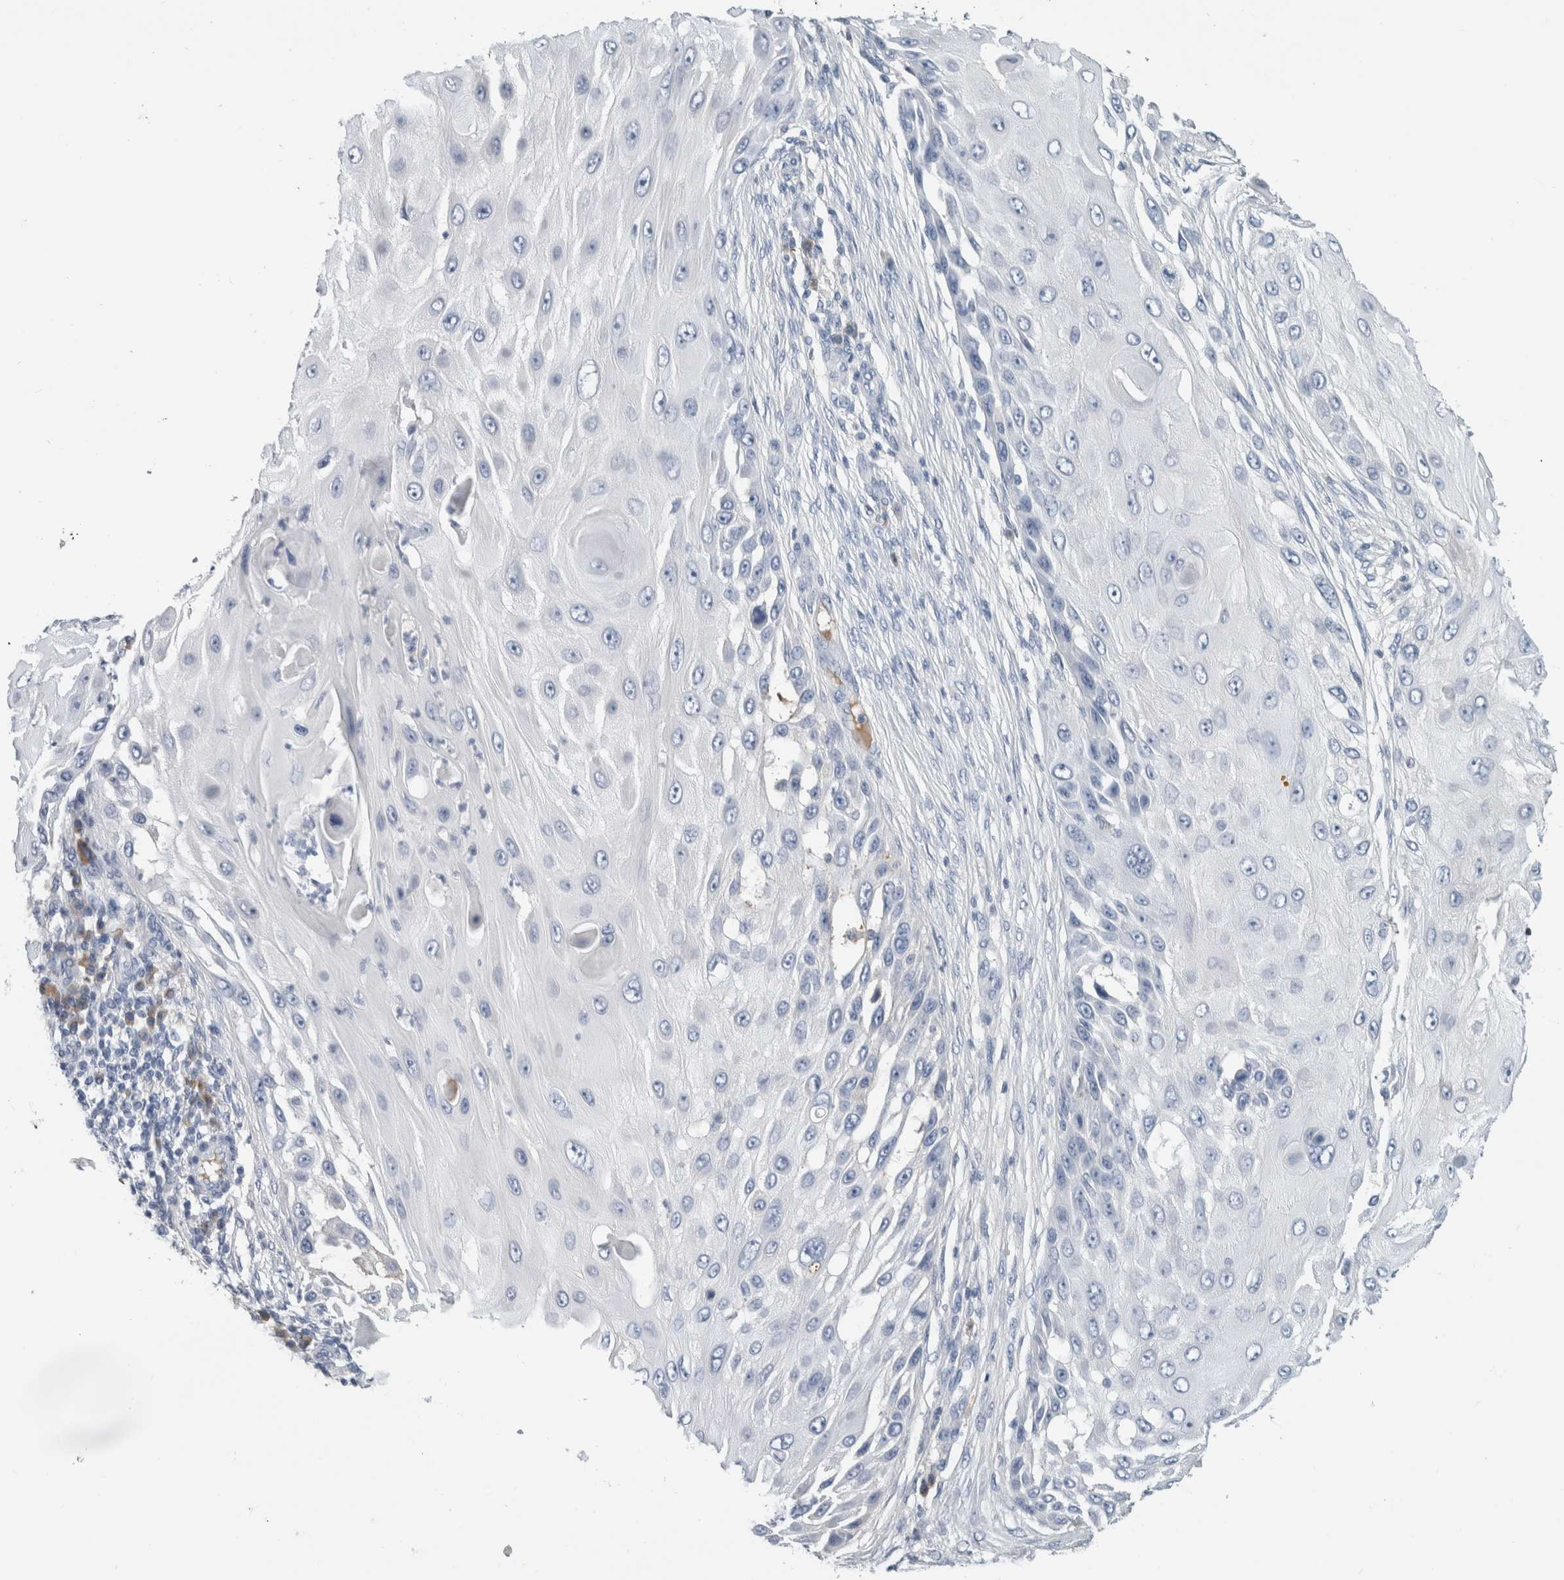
{"staining": {"intensity": "negative", "quantity": "none", "location": "none"}, "tissue": "skin cancer", "cell_type": "Tumor cells", "image_type": "cancer", "snomed": [{"axis": "morphology", "description": "Squamous cell carcinoma, NOS"}, {"axis": "topography", "description": "Skin"}], "caption": "Tumor cells show no significant protein positivity in skin cancer (squamous cell carcinoma).", "gene": "CA1", "patient": {"sex": "female", "age": 44}}